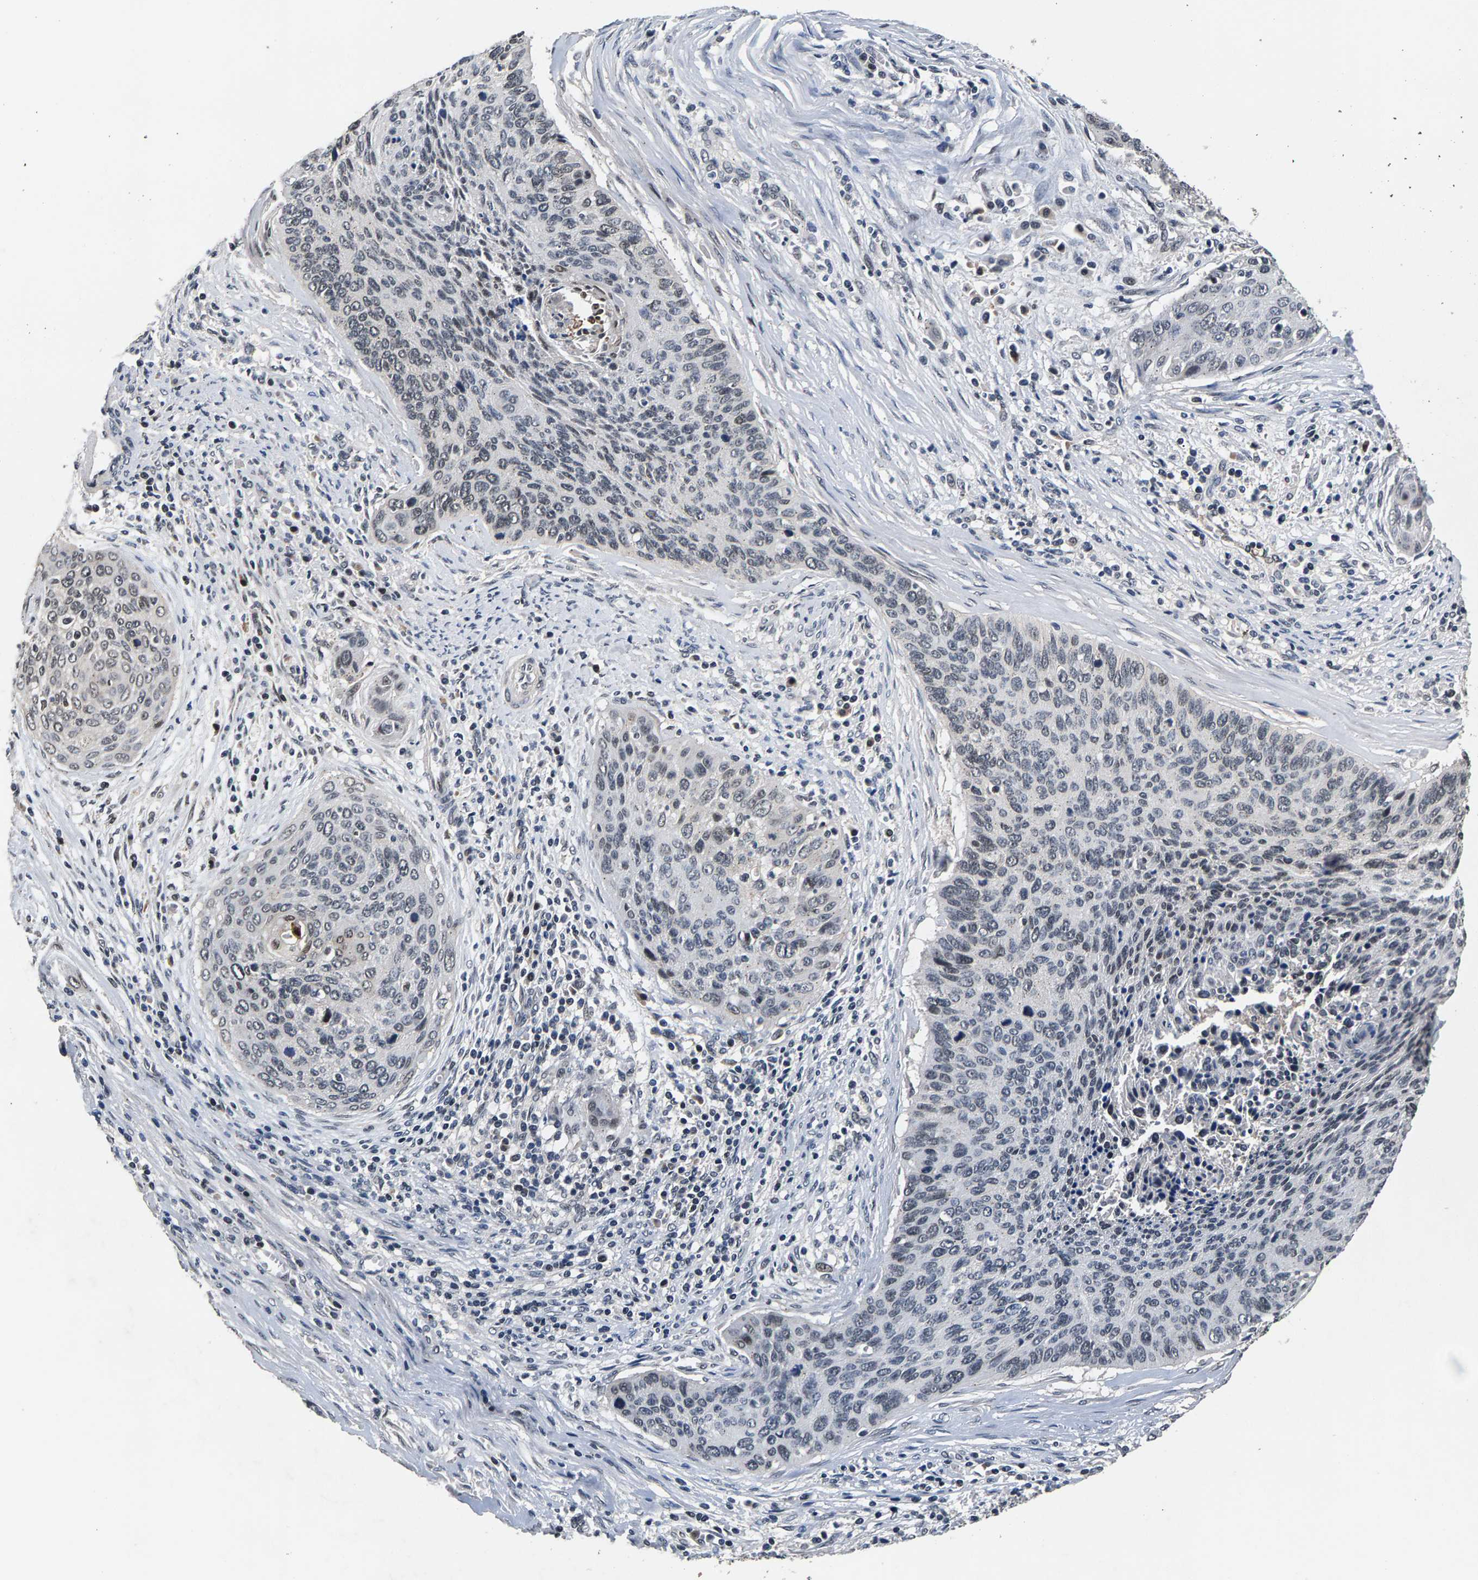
{"staining": {"intensity": "weak", "quantity": "<25%", "location": "nuclear"}, "tissue": "cervical cancer", "cell_type": "Tumor cells", "image_type": "cancer", "snomed": [{"axis": "morphology", "description": "Squamous cell carcinoma, NOS"}, {"axis": "topography", "description": "Cervix"}], "caption": "Immunohistochemical staining of human cervical cancer shows no significant expression in tumor cells.", "gene": "RBM33", "patient": {"sex": "female", "age": 55}}